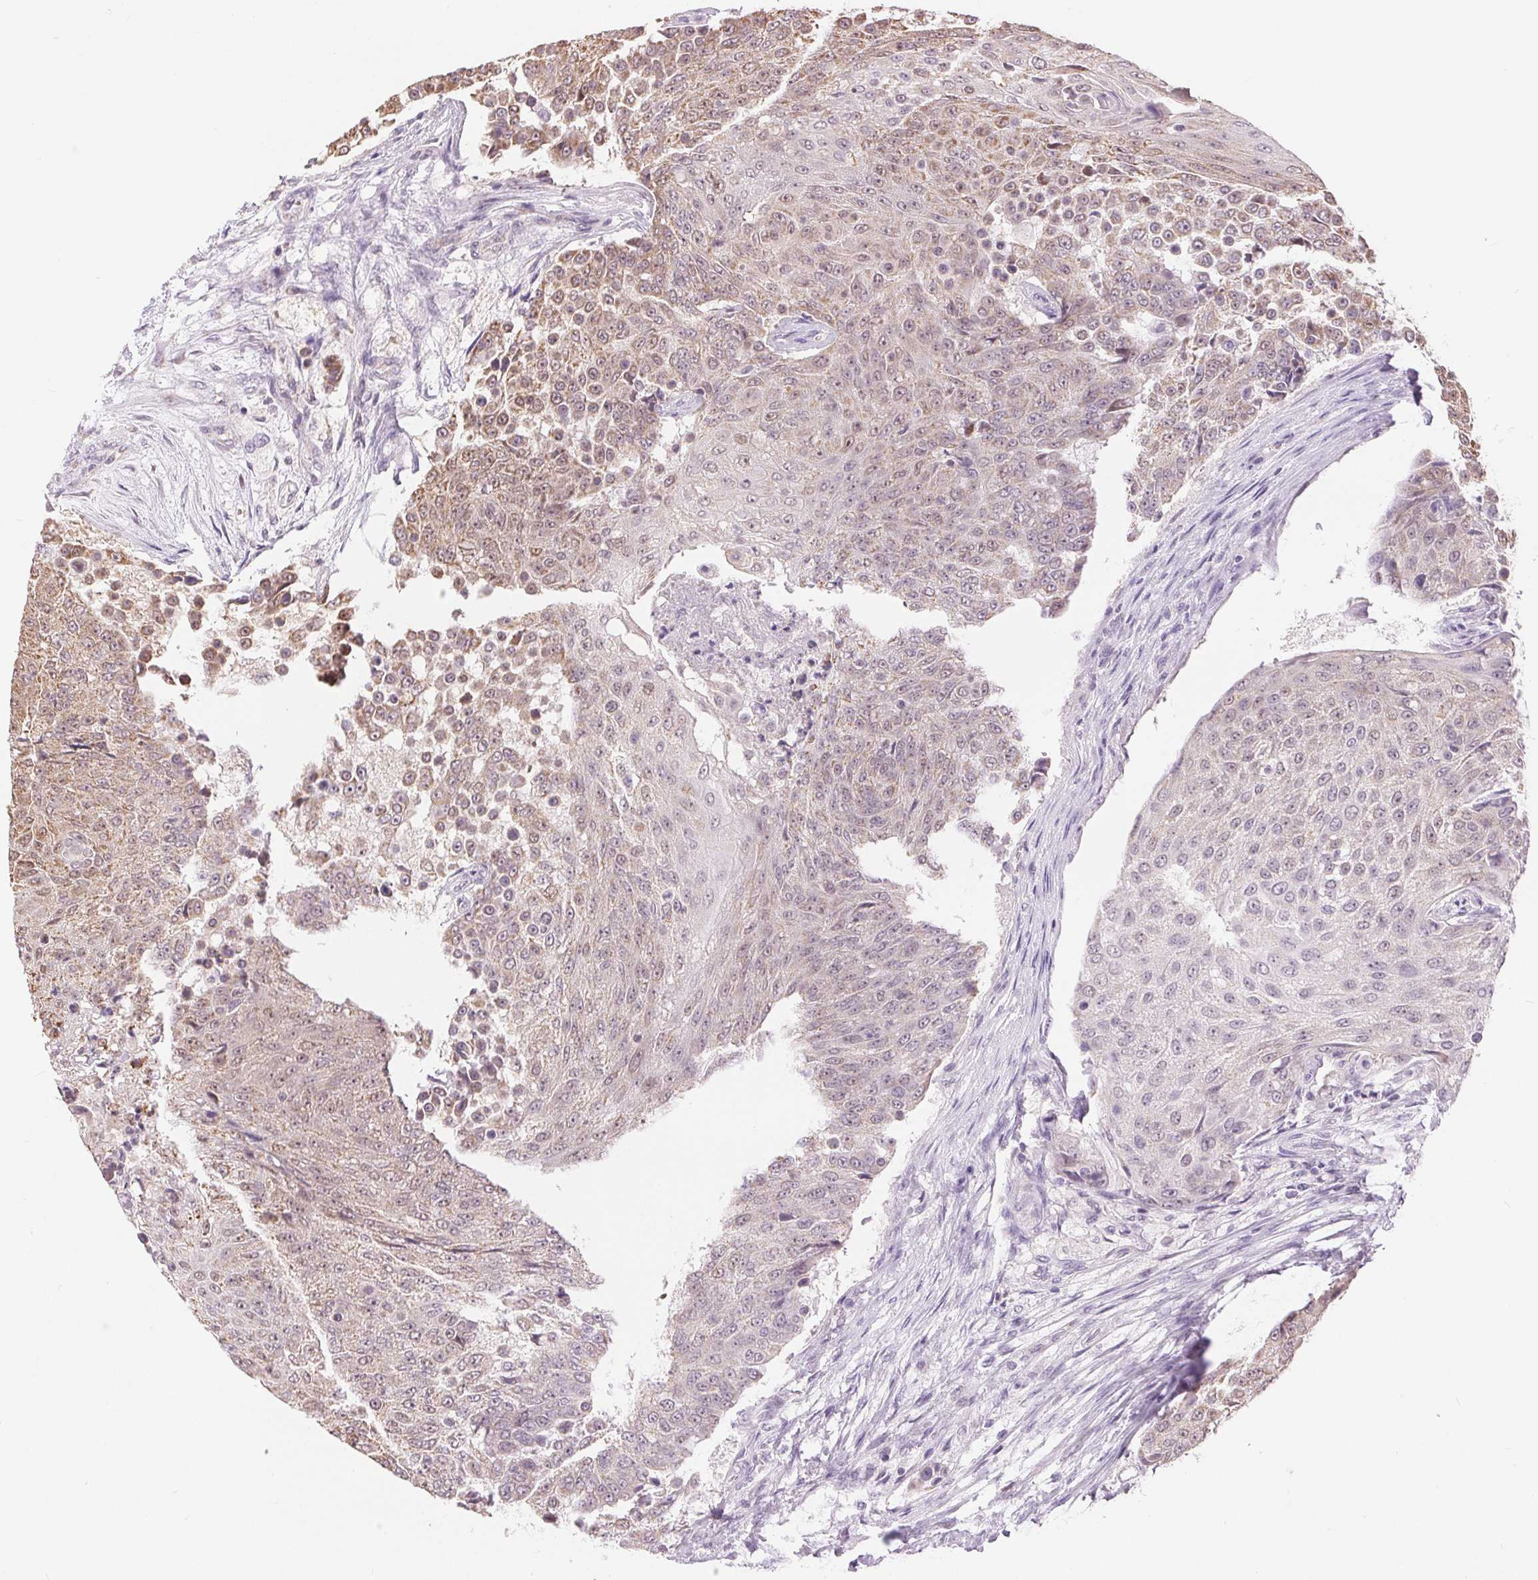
{"staining": {"intensity": "weak", "quantity": "<25%", "location": "cytoplasmic/membranous"}, "tissue": "urothelial cancer", "cell_type": "Tumor cells", "image_type": "cancer", "snomed": [{"axis": "morphology", "description": "Urothelial carcinoma, High grade"}, {"axis": "topography", "description": "Urinary bladder"}], "caption": "DAB (3,3'-diaminobenzidine) immunohistochemical staining of high-grade urothelial carcinoma shows no significant expression in tumor cells.", "gene": "POU2F2", "patient": {"sex": "female", "age": 63}}